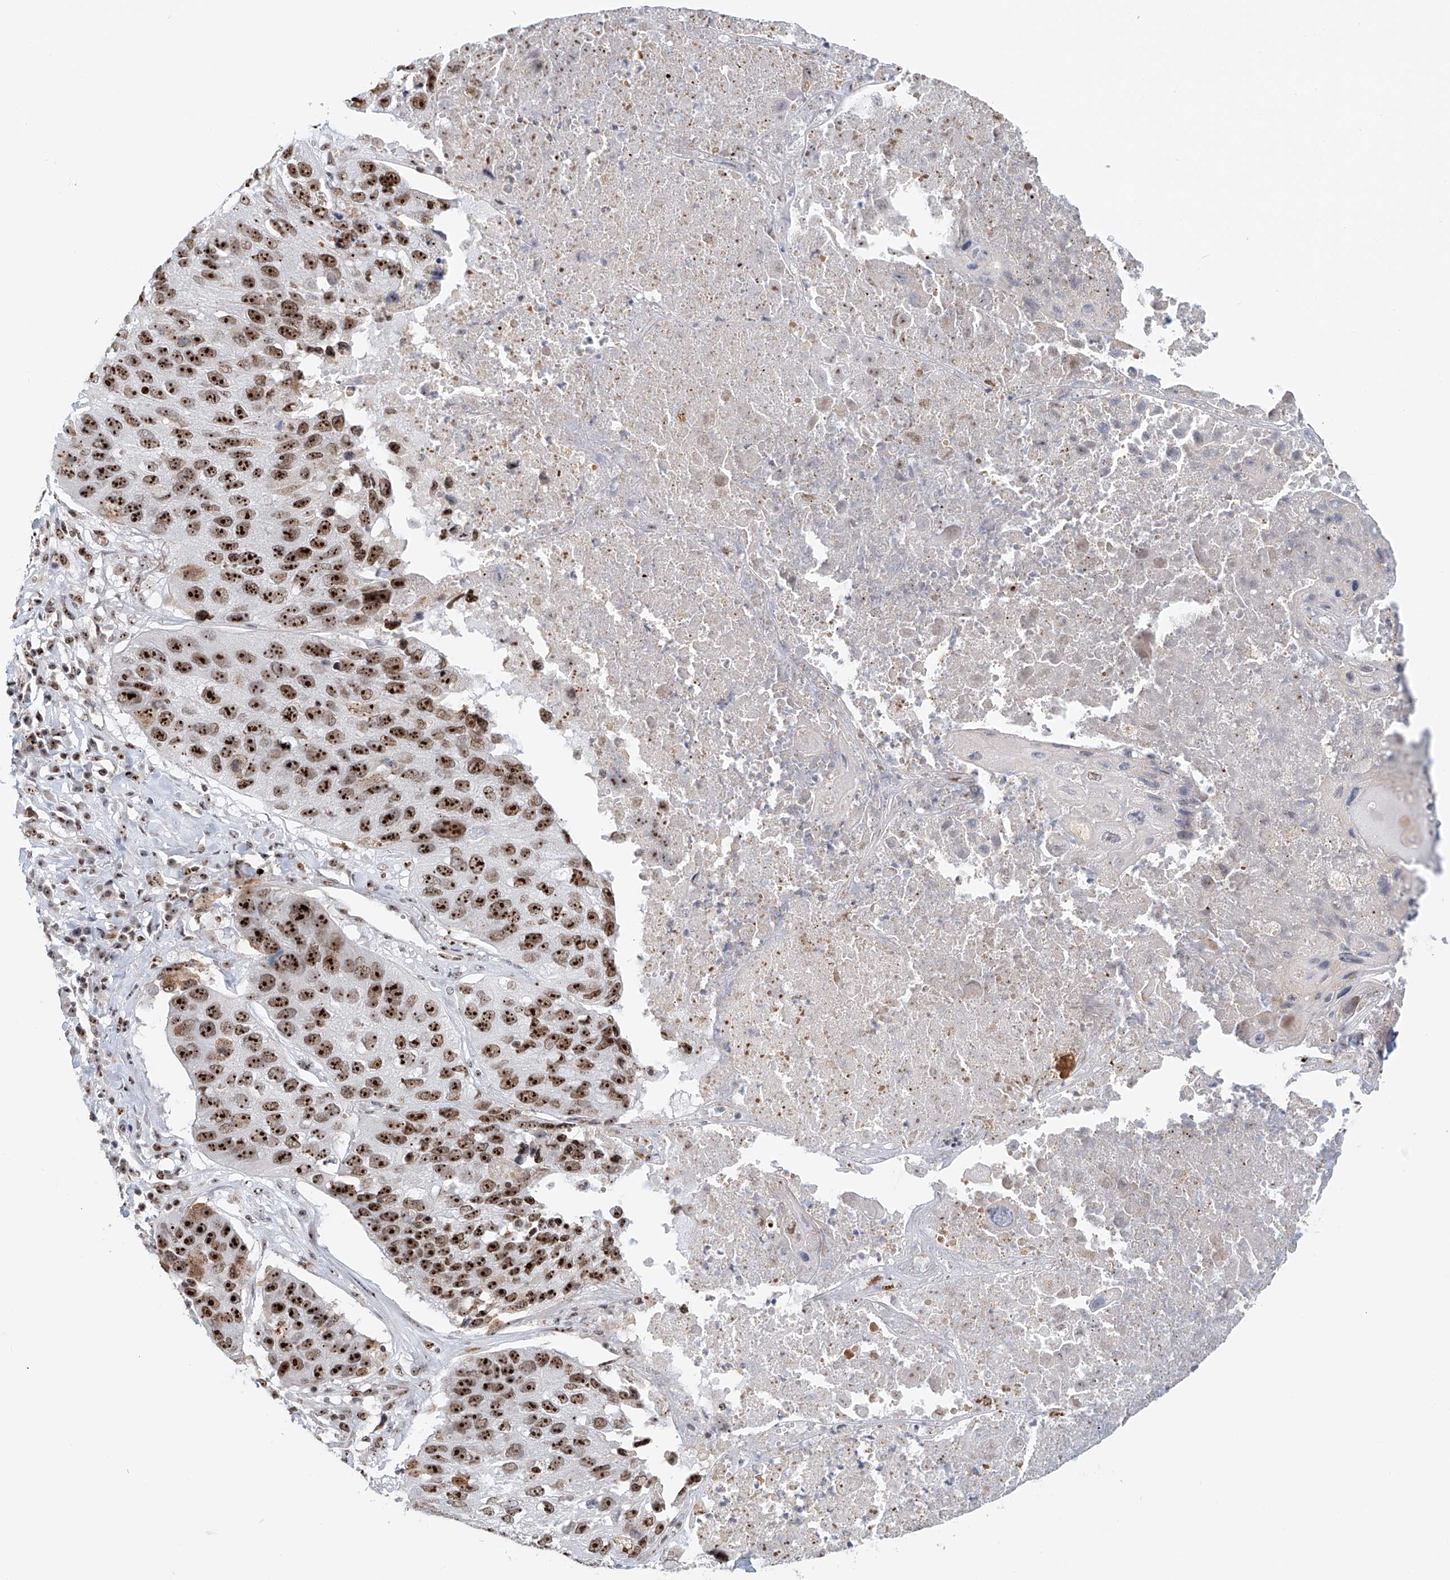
{"staining": {"intensity": "strong", "quantity": ">75%", "location": "nuclear"}, "tissue": "lung cancer", "cell_type": "Tumor cells", "image_type": "cancer", "snomed": [{"axis": "morphology", "description": "Squamous cell carcinoma, NOS"}, {"axis": "topography", "description": "Lung"}], "caption": "Immunohistochemical staining of human lung cancer shows strong nuclear protein expression in approximately >75% of tumor cells.", "gene": "PRUNE2", "patient": {"sex": "male", "age": 61}}